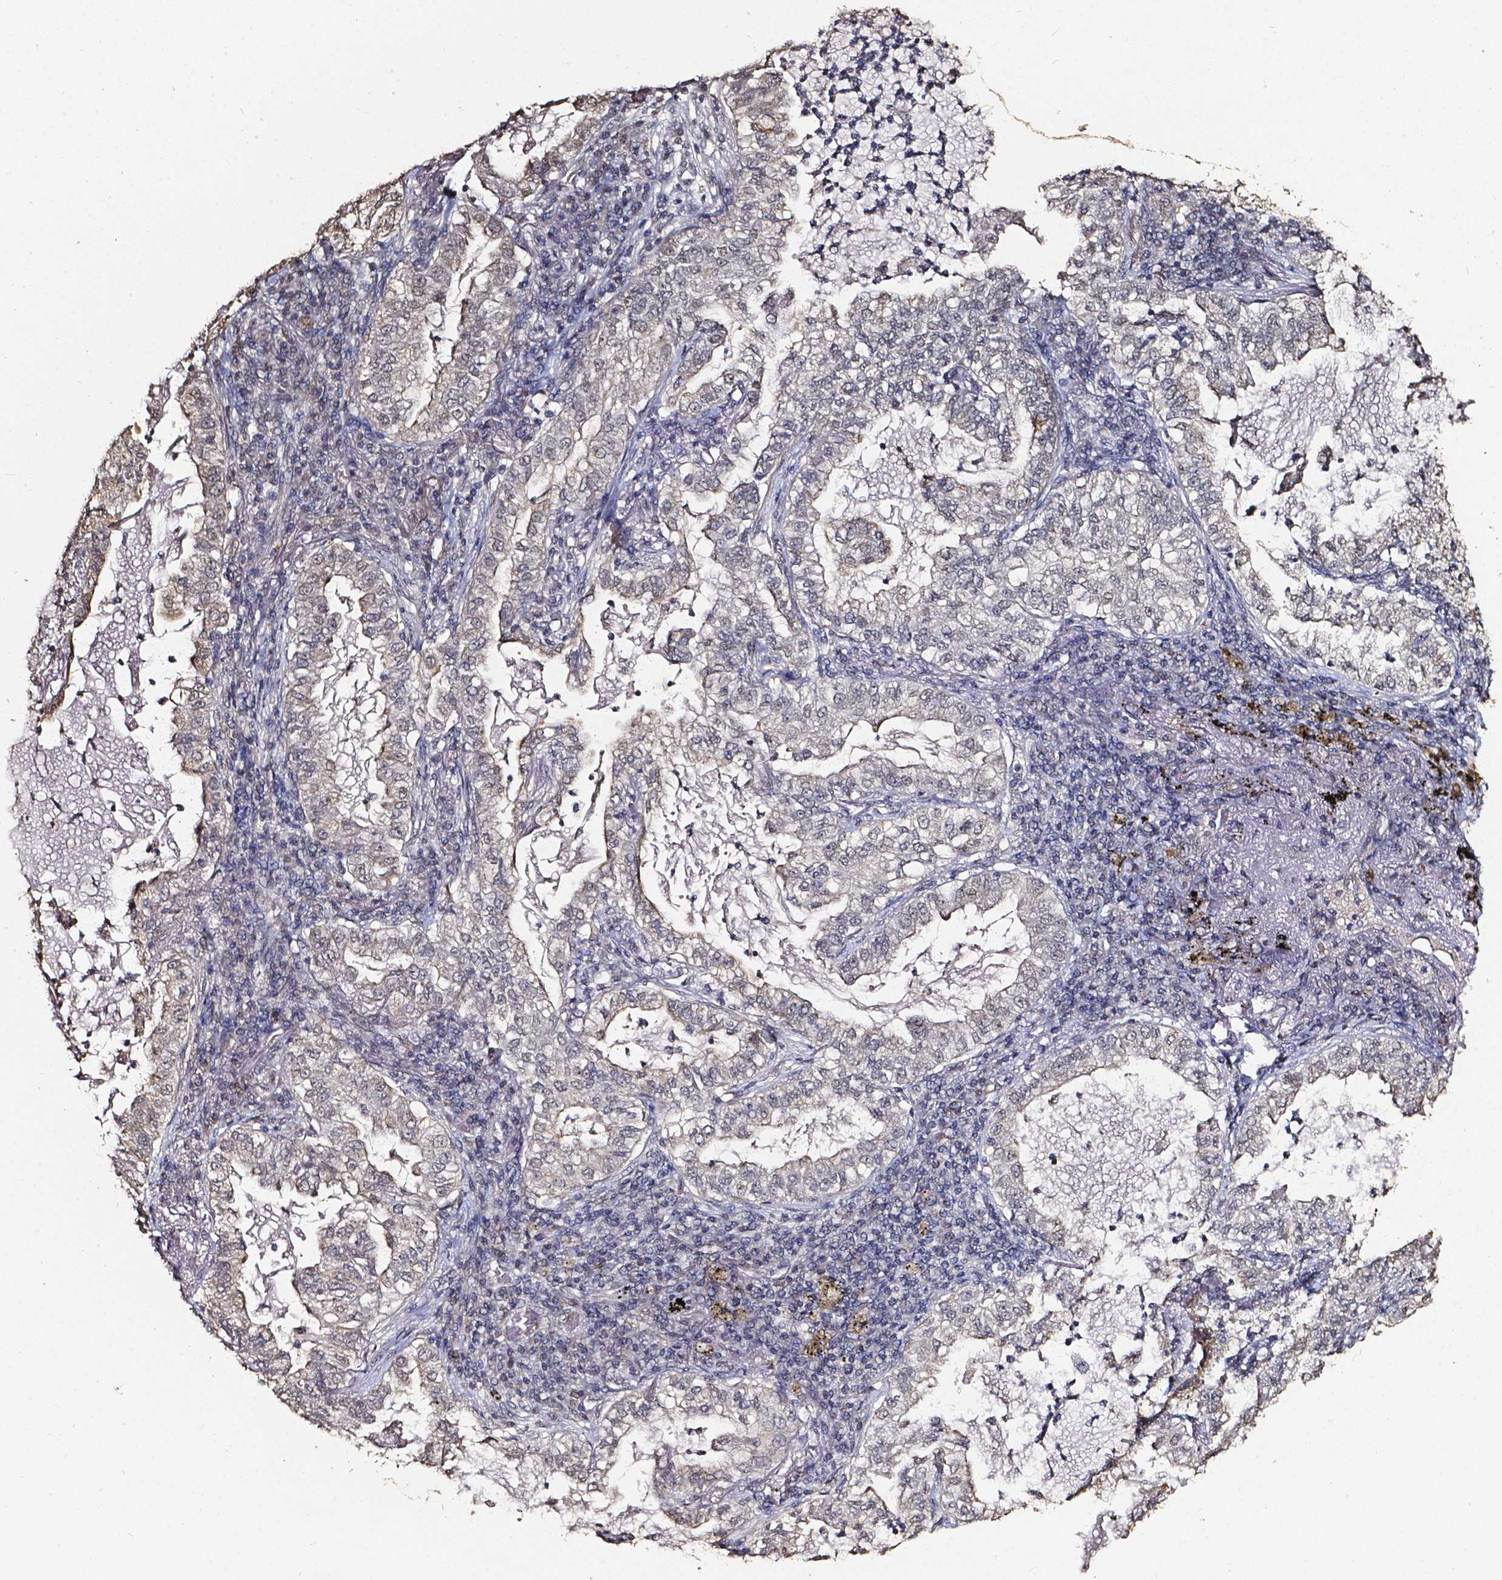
{"staining": {"intensity": "negative", "quantity": "none", "location": "none"}, "tissue": "lung cancer", "cell_type": "Tumor cells", "image_type": "cancer", "snomed": [{"axis": "morphology", "description": "Adenocarcinoma, NOS"}, {"axis": "topography", "description": "Lung"}], "caption": "High power microscopy histopathology image of an immunohistochemistry histopathology image of lung adenocarcinoma, revealing no significant staining in tumor cells. (DAB immunohistochemistry, high magnification).", "gene": "GLRA2", "patient": {"sex": "female", "age": 73}}